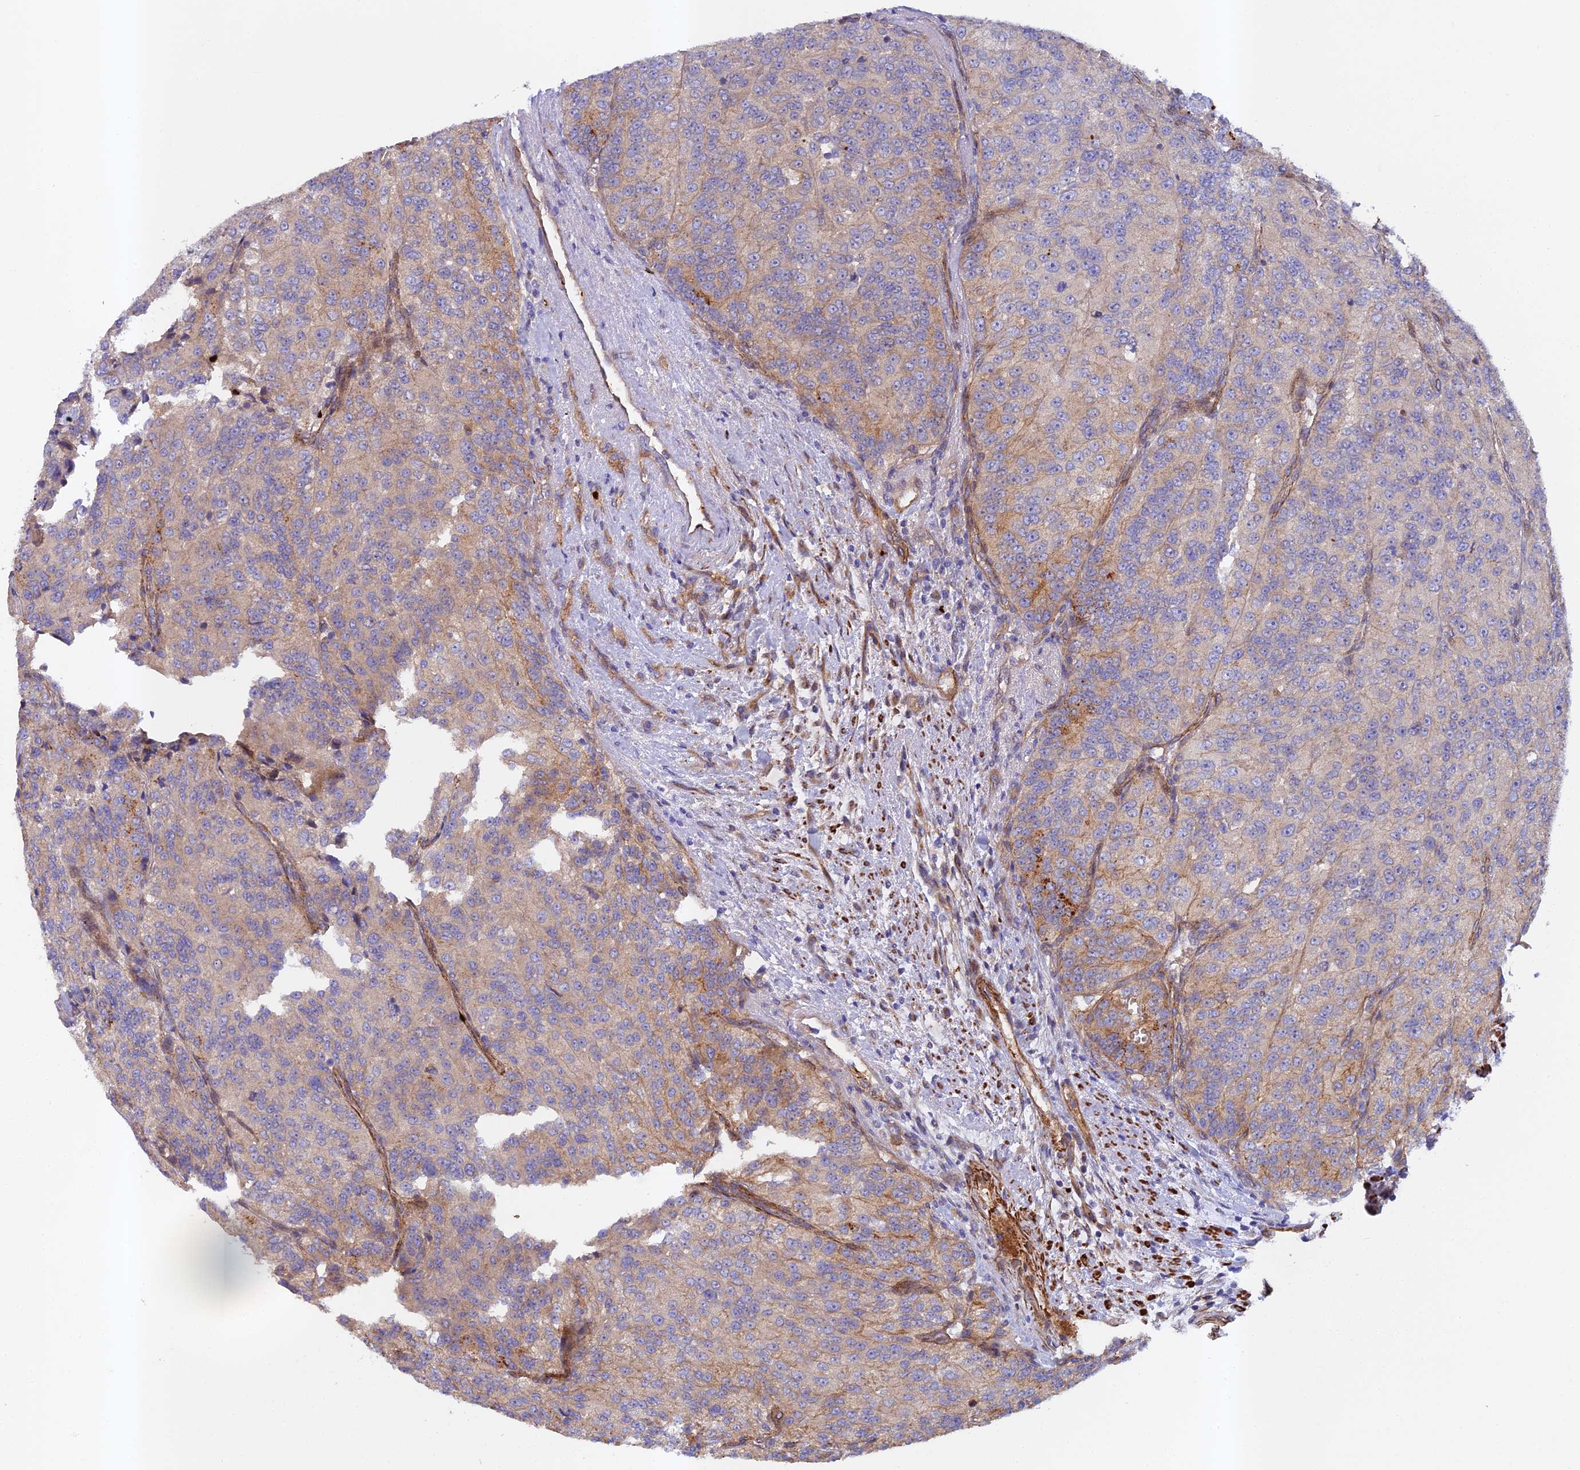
{"staining": {"intensity": "weak", "quantity": "25%-75%", "location": "cytoplasmic/membranous"}, "tissue": "renal cancer", "cell_type": "Tumor cells", "image_type": "cancer", "snomed": [{"axis": "morphology", "description": "Adenocarcinoma, NOS"}, {"axis": "topography", "description": "Kidney"}], "caption": "Immunohistochemistry (IHC) photomicrograph of renal cancer (adenocarcinoma) stained for a protein (brown), which demonstrates low levels of weak cytoplasmic/membranous positivity in about 25%-75% of tumor cells.", "gene": "RALGAPA2", "patient": {"sex": "female", "age": 63}}